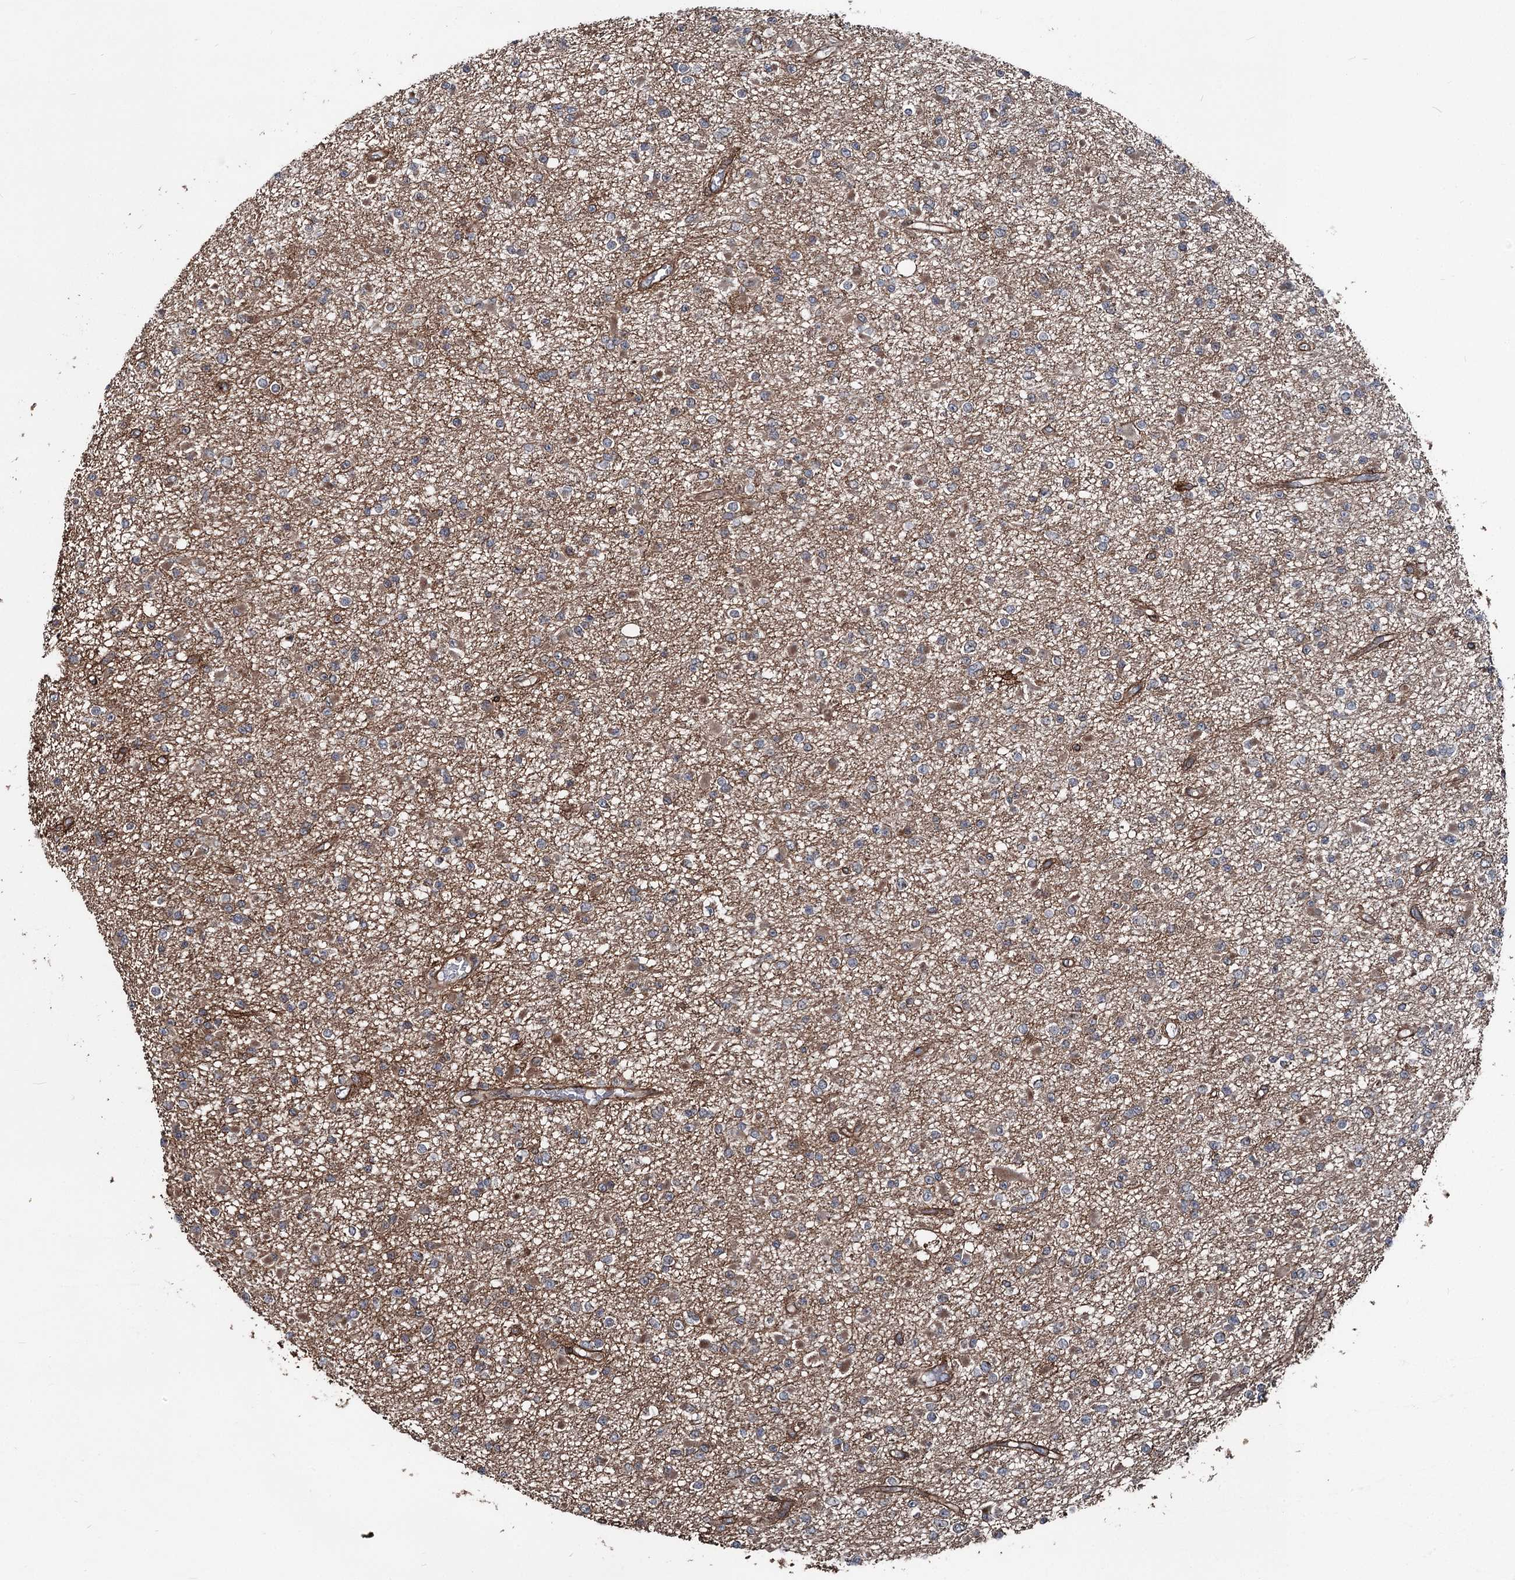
{"staining": {"intensity": "negative", "quantity": "none", "location": "none"}, "tissue": "glioma", "cell_type": "Tumor cells", "image_type": "cancer", "snomed": [{"axis": "morphology", "description": "Glioma, malignant, Low grade"}, {"axis": "topography", "description": "Brain"}], "caption": "Low-grade glioma (malignant) was stained to show a protein in brown. There is no significant expression in tumor cells.", "gene": "ITFG2", "patient": {"sex": "female", "age": 22}}